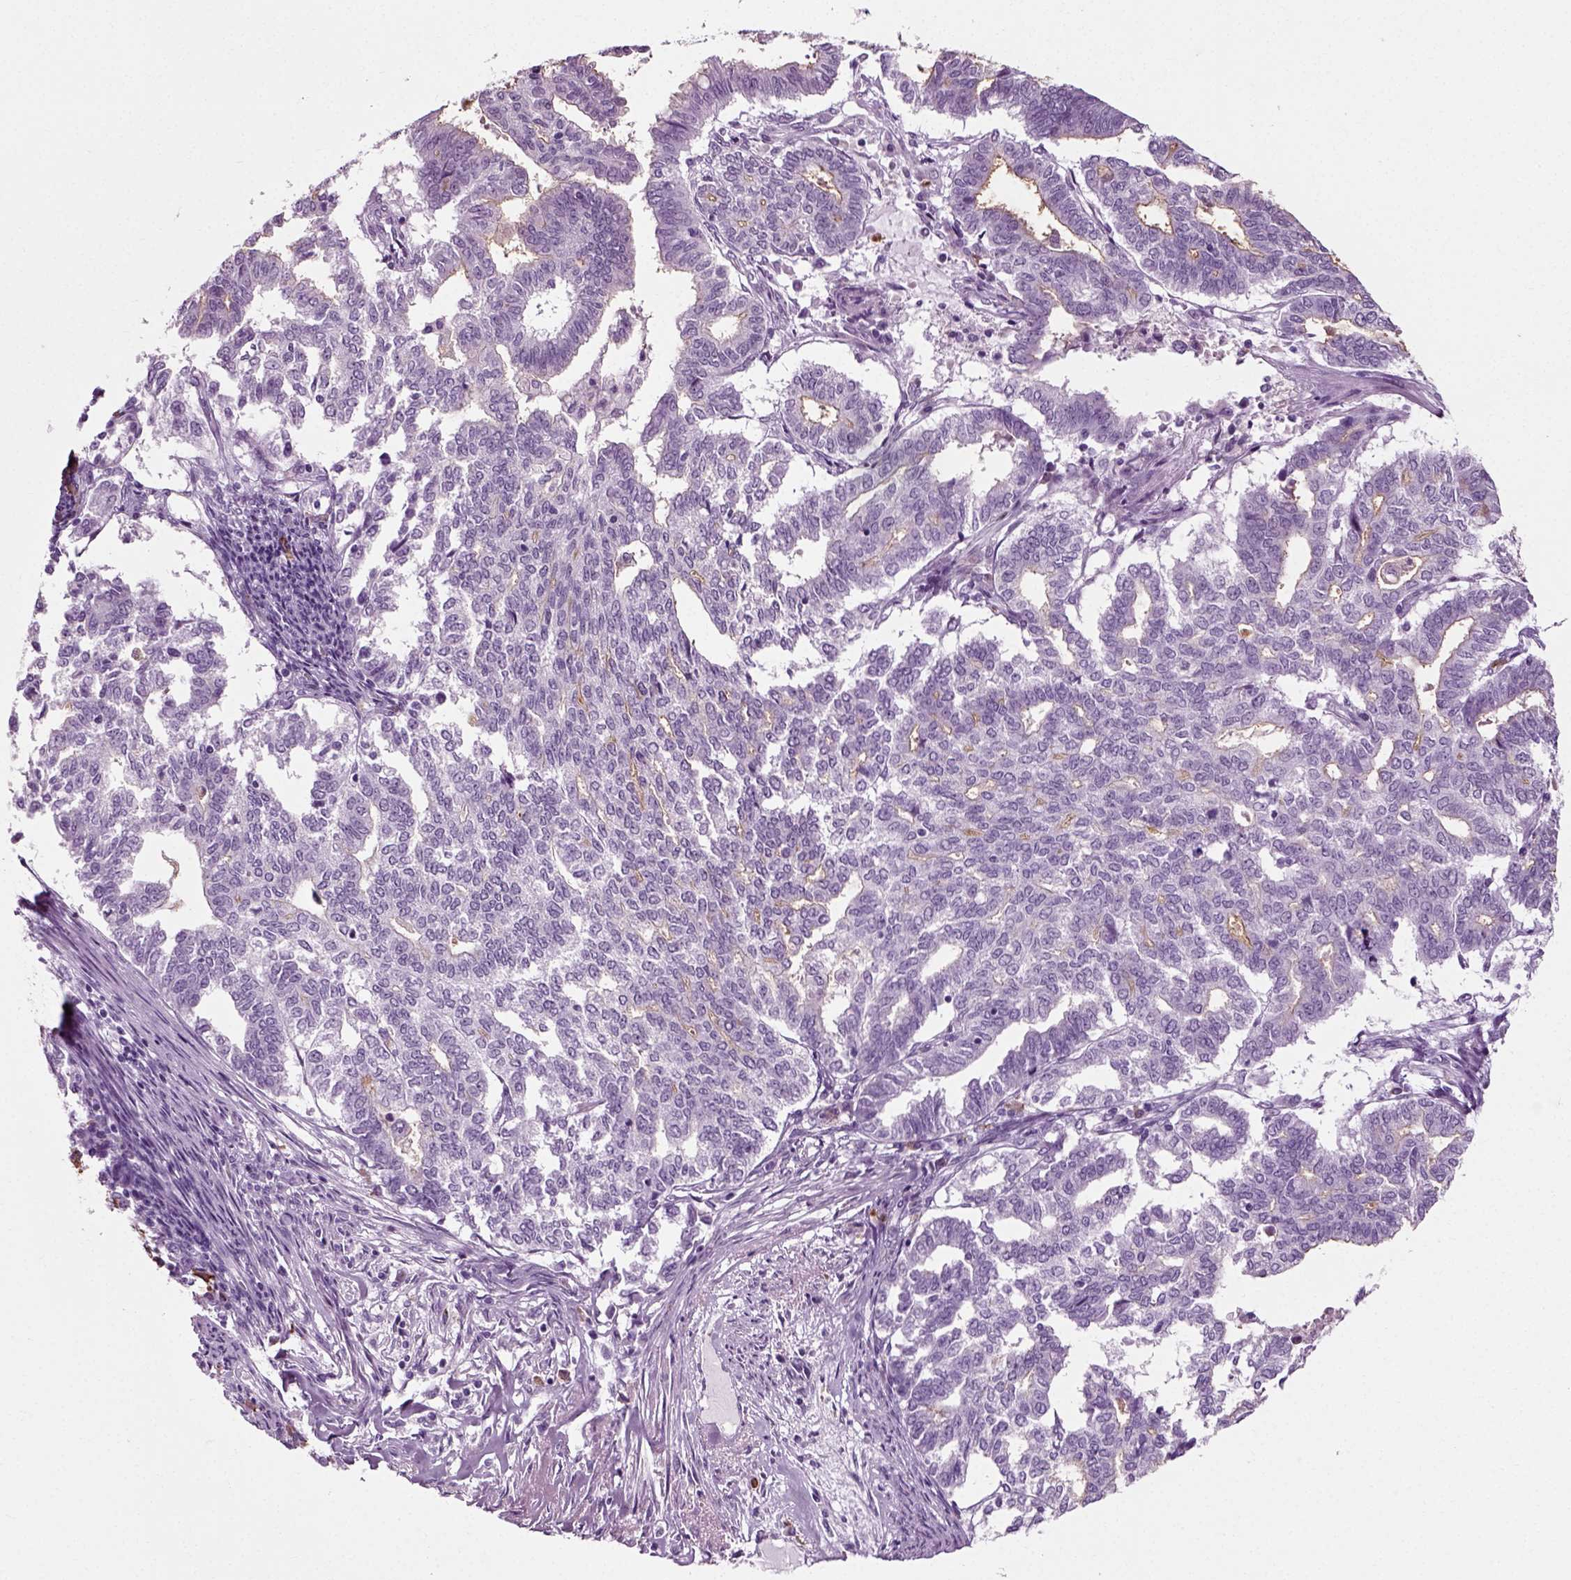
{"staining": {"intensity": "weak", "quantity": "<25%", "location": "cytoplasmic/membranous"}, "tissue": "endometrial cancer", "cell_type": "Tumor cells", "image_type": "cancer", "snomed": [{"axis": "morphology", "description": "Adenocarcinoma, NOS"}, {"axis": "topography", "description": "Endometrium"}], "caption": "DAB immunohistochemical staining of human adenocarcinoma (endometrial) exhibits no significant positivity in tumor cells. (Stains: DAB (3,3'-diaminobenzidine) immunohistochemistry with hematoxylin counter stain, Microscopy: brightfield microscopy at high magnification).", "gene": "SLC26A8", "patient": {"sex": "female", "age": 79}}